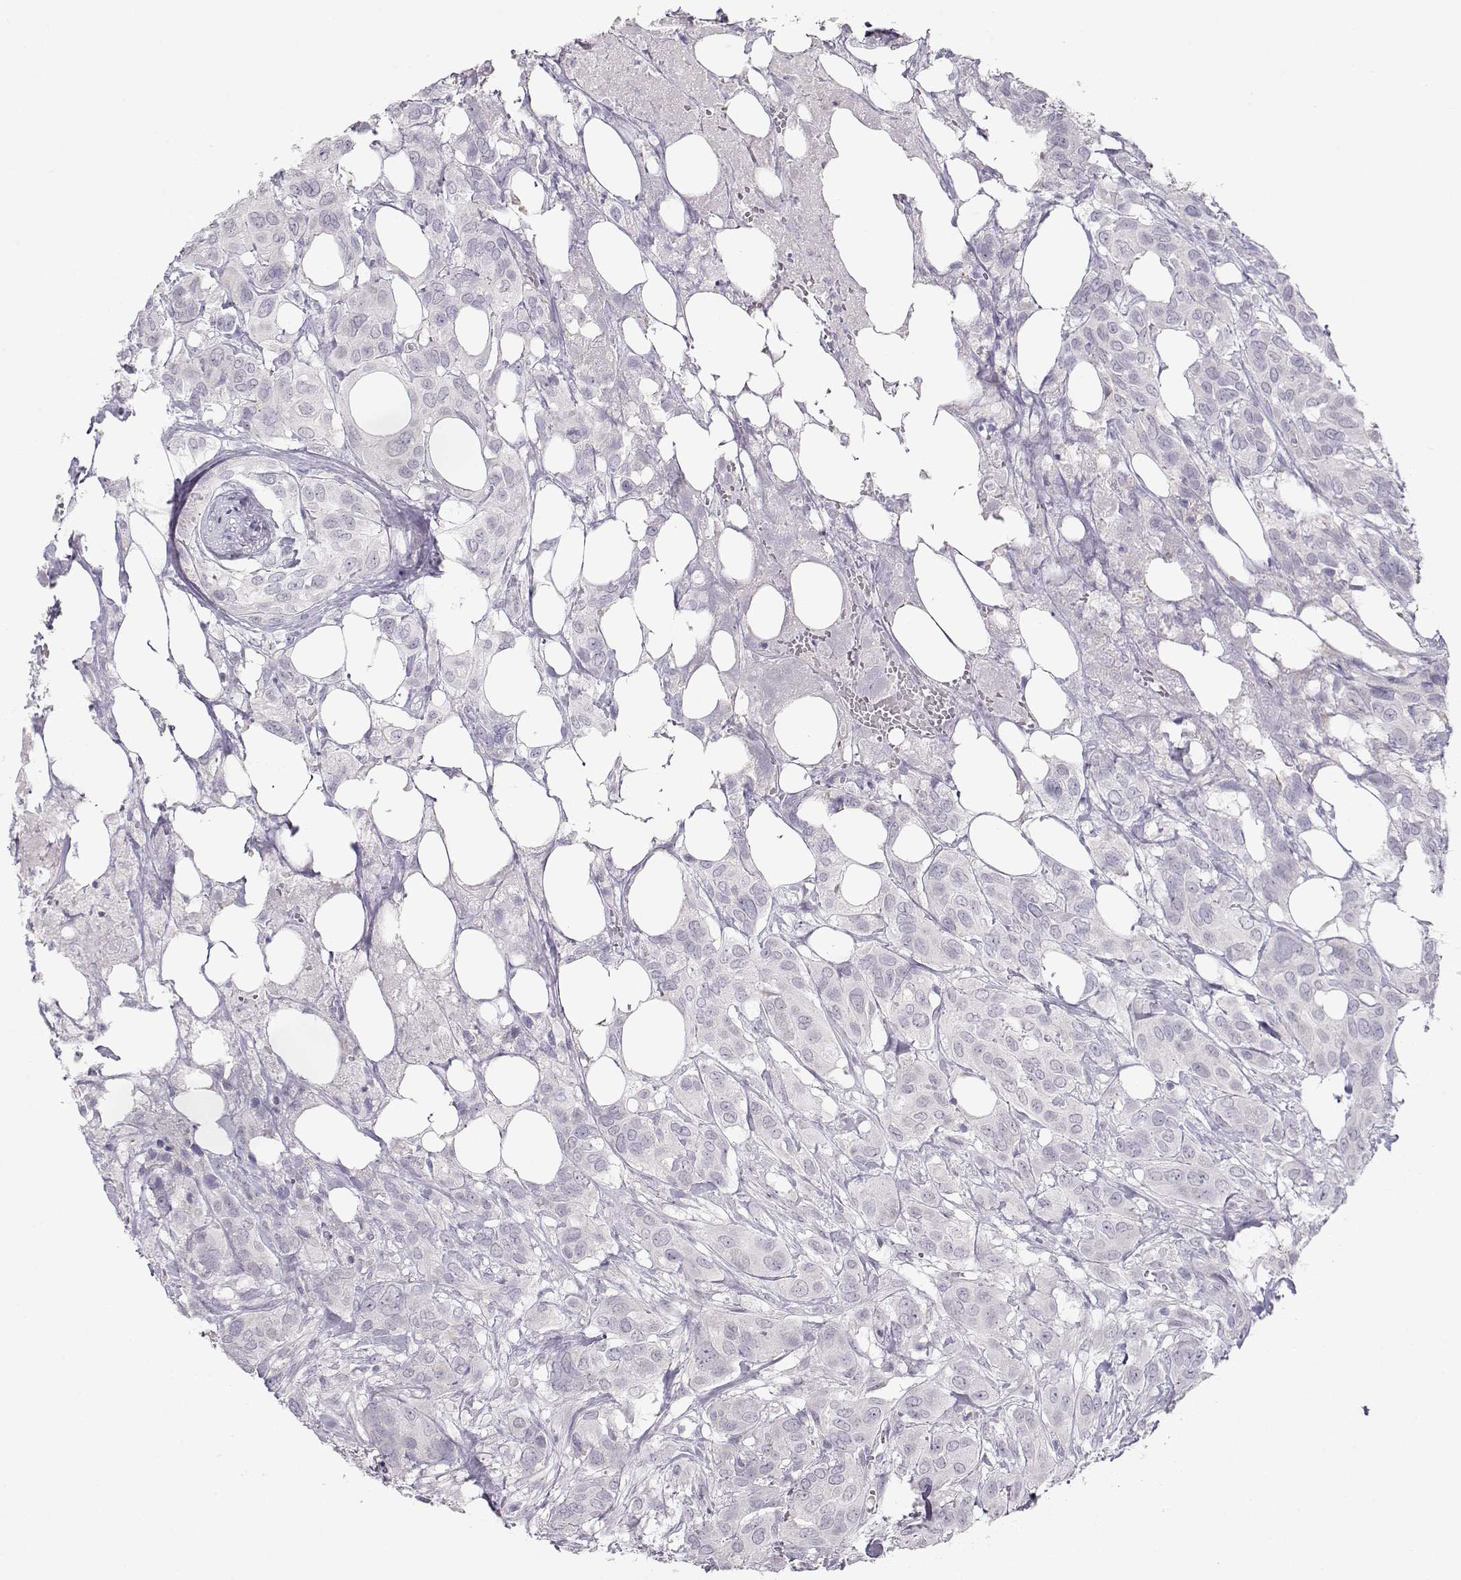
{"staining": {"intensity": "negative", "quantity": "none", "location": "none"}, "tissue": "urothelial cancer", "cell_type": "Tumor cells", "image_type": "cancer", "snomed": [{"axis": "morphology", "description": "Urothelial carcinoma, NOS"}, {"axis": "morphology", "description": "Urothelial carcinoma, High grade"}, {"axis": "topography", "description": "Urinary bladder"}], "caption": "High power microscopy histopathology image of an immunohistochemistry photomicrograph of transitional cell carcinoma, revealing no significant staining in tumor cells.", "gene": "IMPG1", "patient": {"sex": "male", "age": 63}}